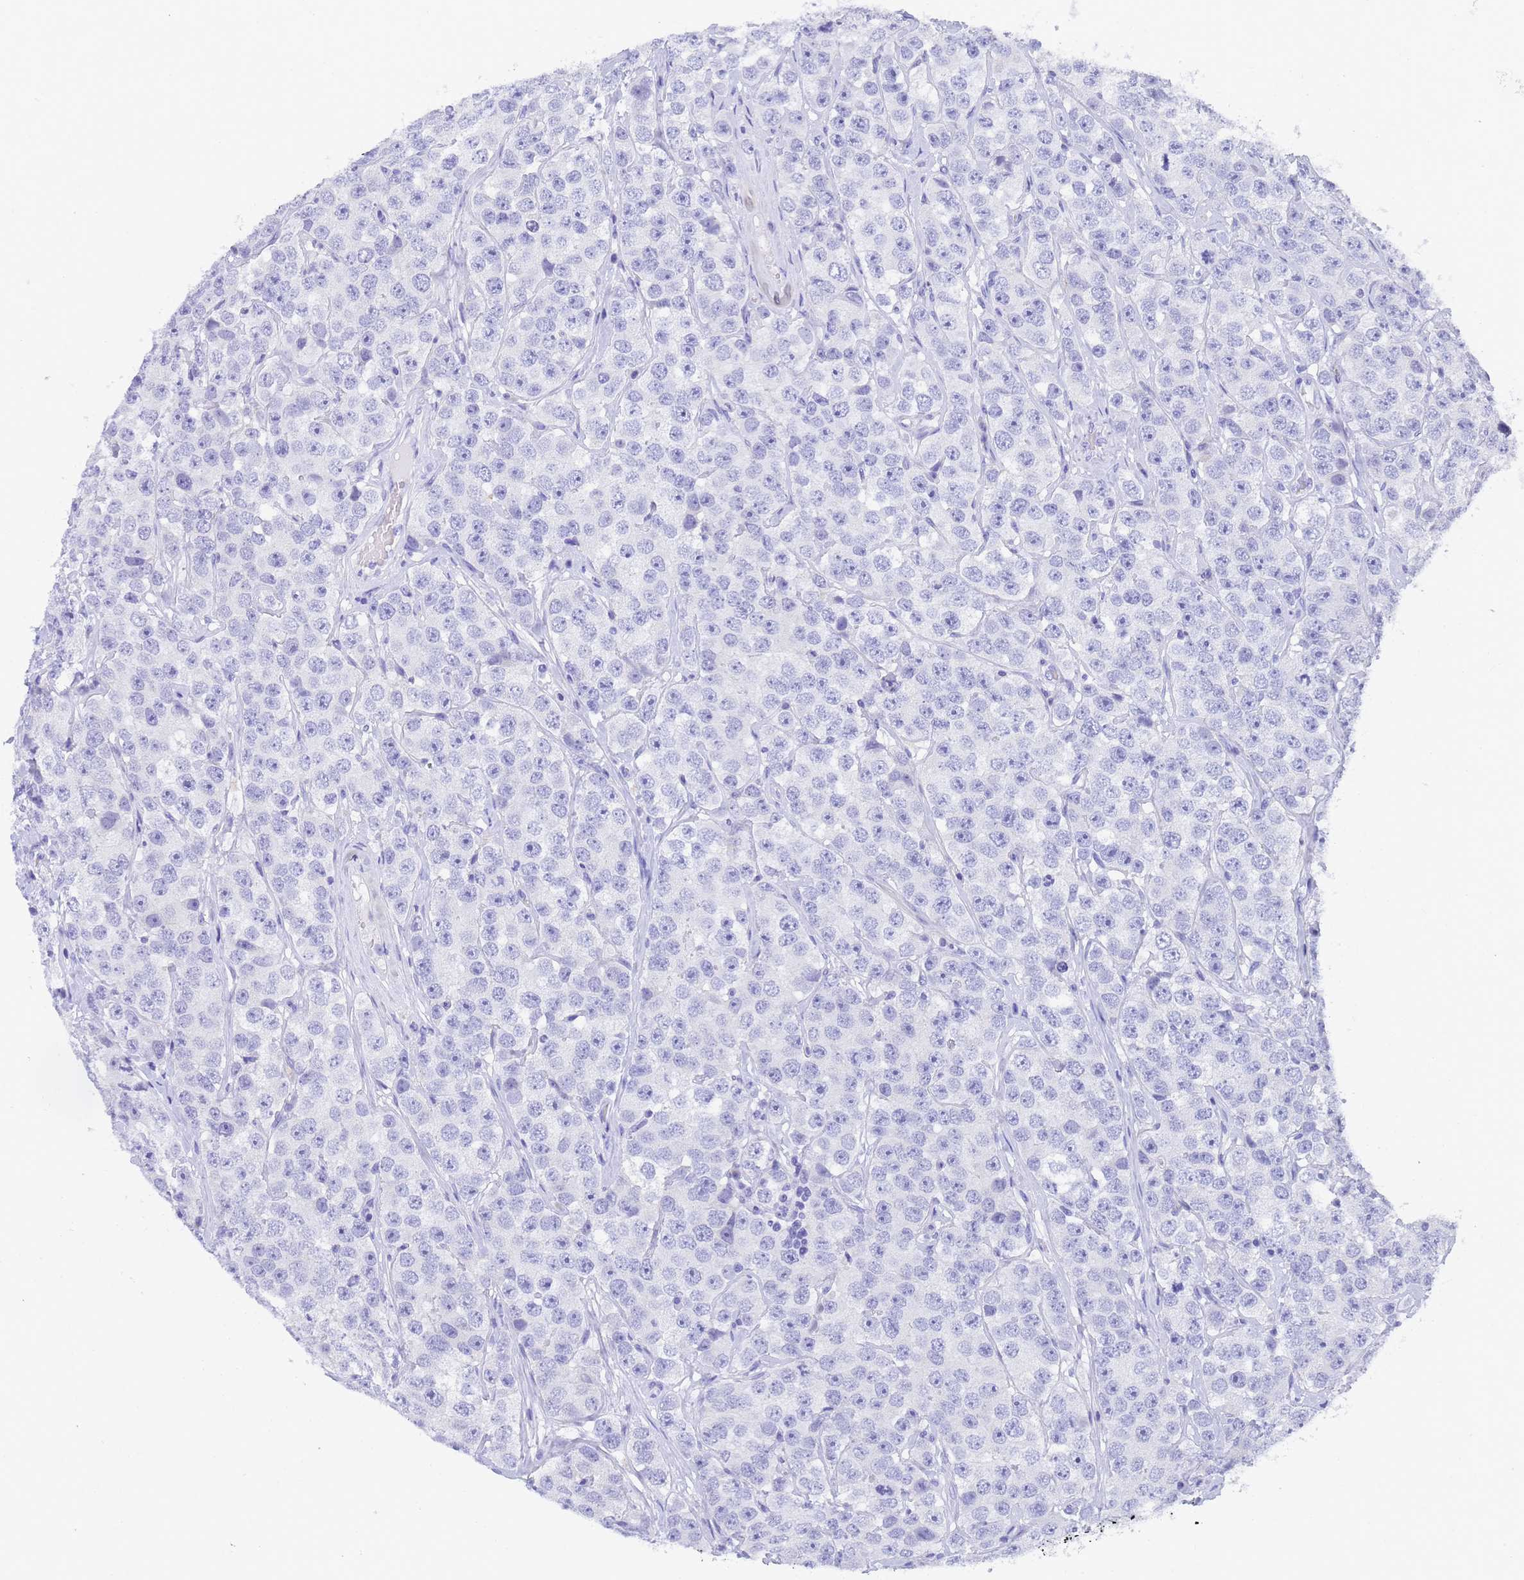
{"staining": {"intensity": "negative", "quantity": "none", "location": "none"}, "tissue": "testis cancer", "cell_type": "Tumor cells", "image_type": "cancer", "snomed": [{"axis": "morphology", "description": "Seminoma, NOS"}, {"axis": "topography", "description": "Testis"}], "caption": "Image shows no protein positivity in tumor cells of testis cancer (seminoma) tissue.", "gene": "STATH", "patient": {"sex": "male", "age": 28}}